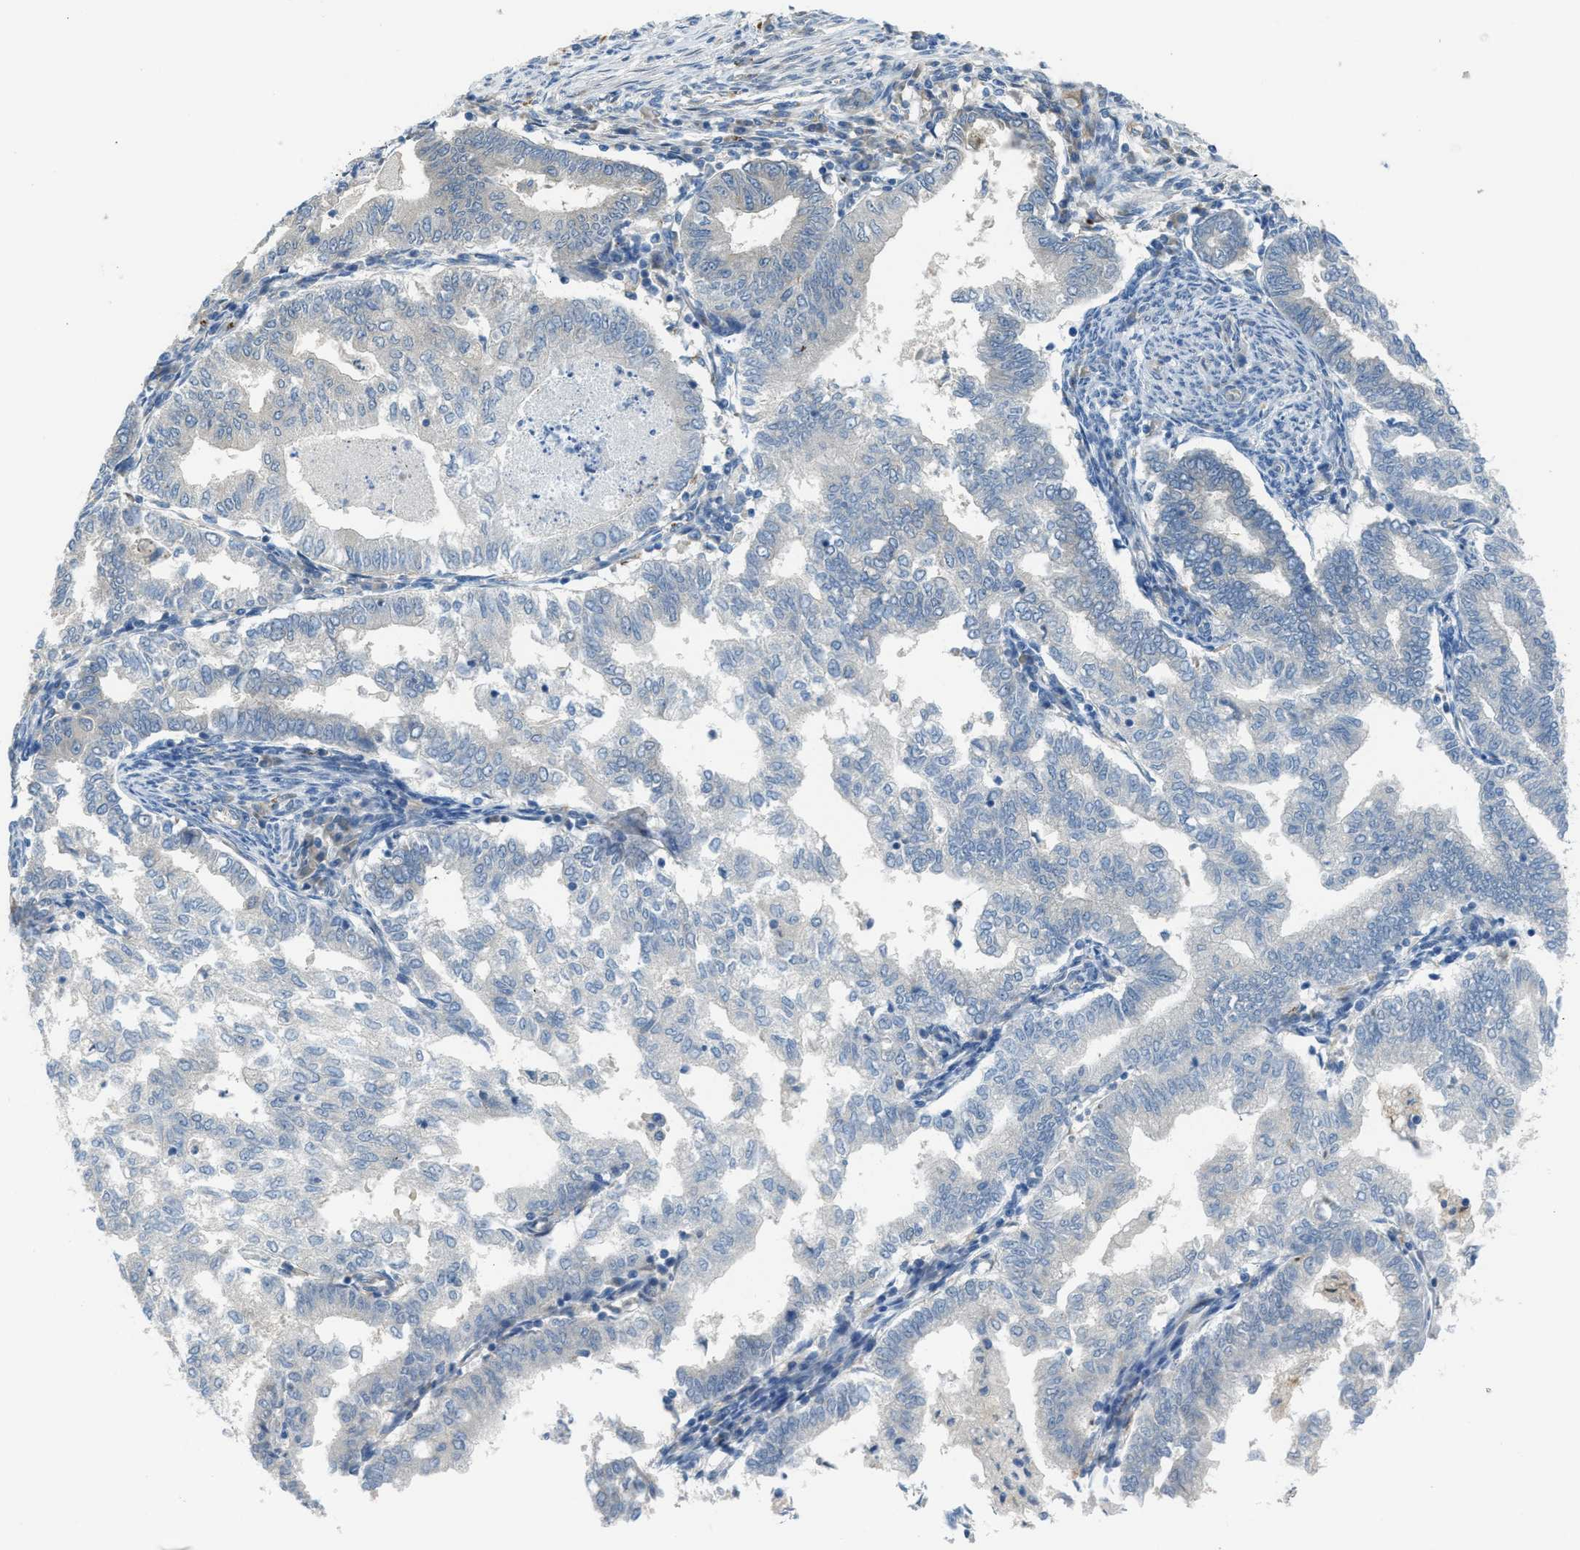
{"staining": {"intensity": "negative", "quantity": "none", "location": "none"}, "tissue": "endometrial cancer", "cell_type": "Tumor cells", "image_type": "cancer", "snomed": [{"axis": "morphology", "description": "Polyp, NOS"}, {"axis": "morphology", "description": "Adenocarcinoma, NOS"}, {"axis": "morphology", "description": "Adenoma, NOS"}, {"axis": "topography", "description": "Endometrium"}], "caption": "High power microscopy image of an immunohistochemistry (IHC) image of endometrial cancer (adenoma), revealing no significant positivity in tumor cells.", "gene": "KLHDC10", "patient": {"sex": "female", "age": 79}}